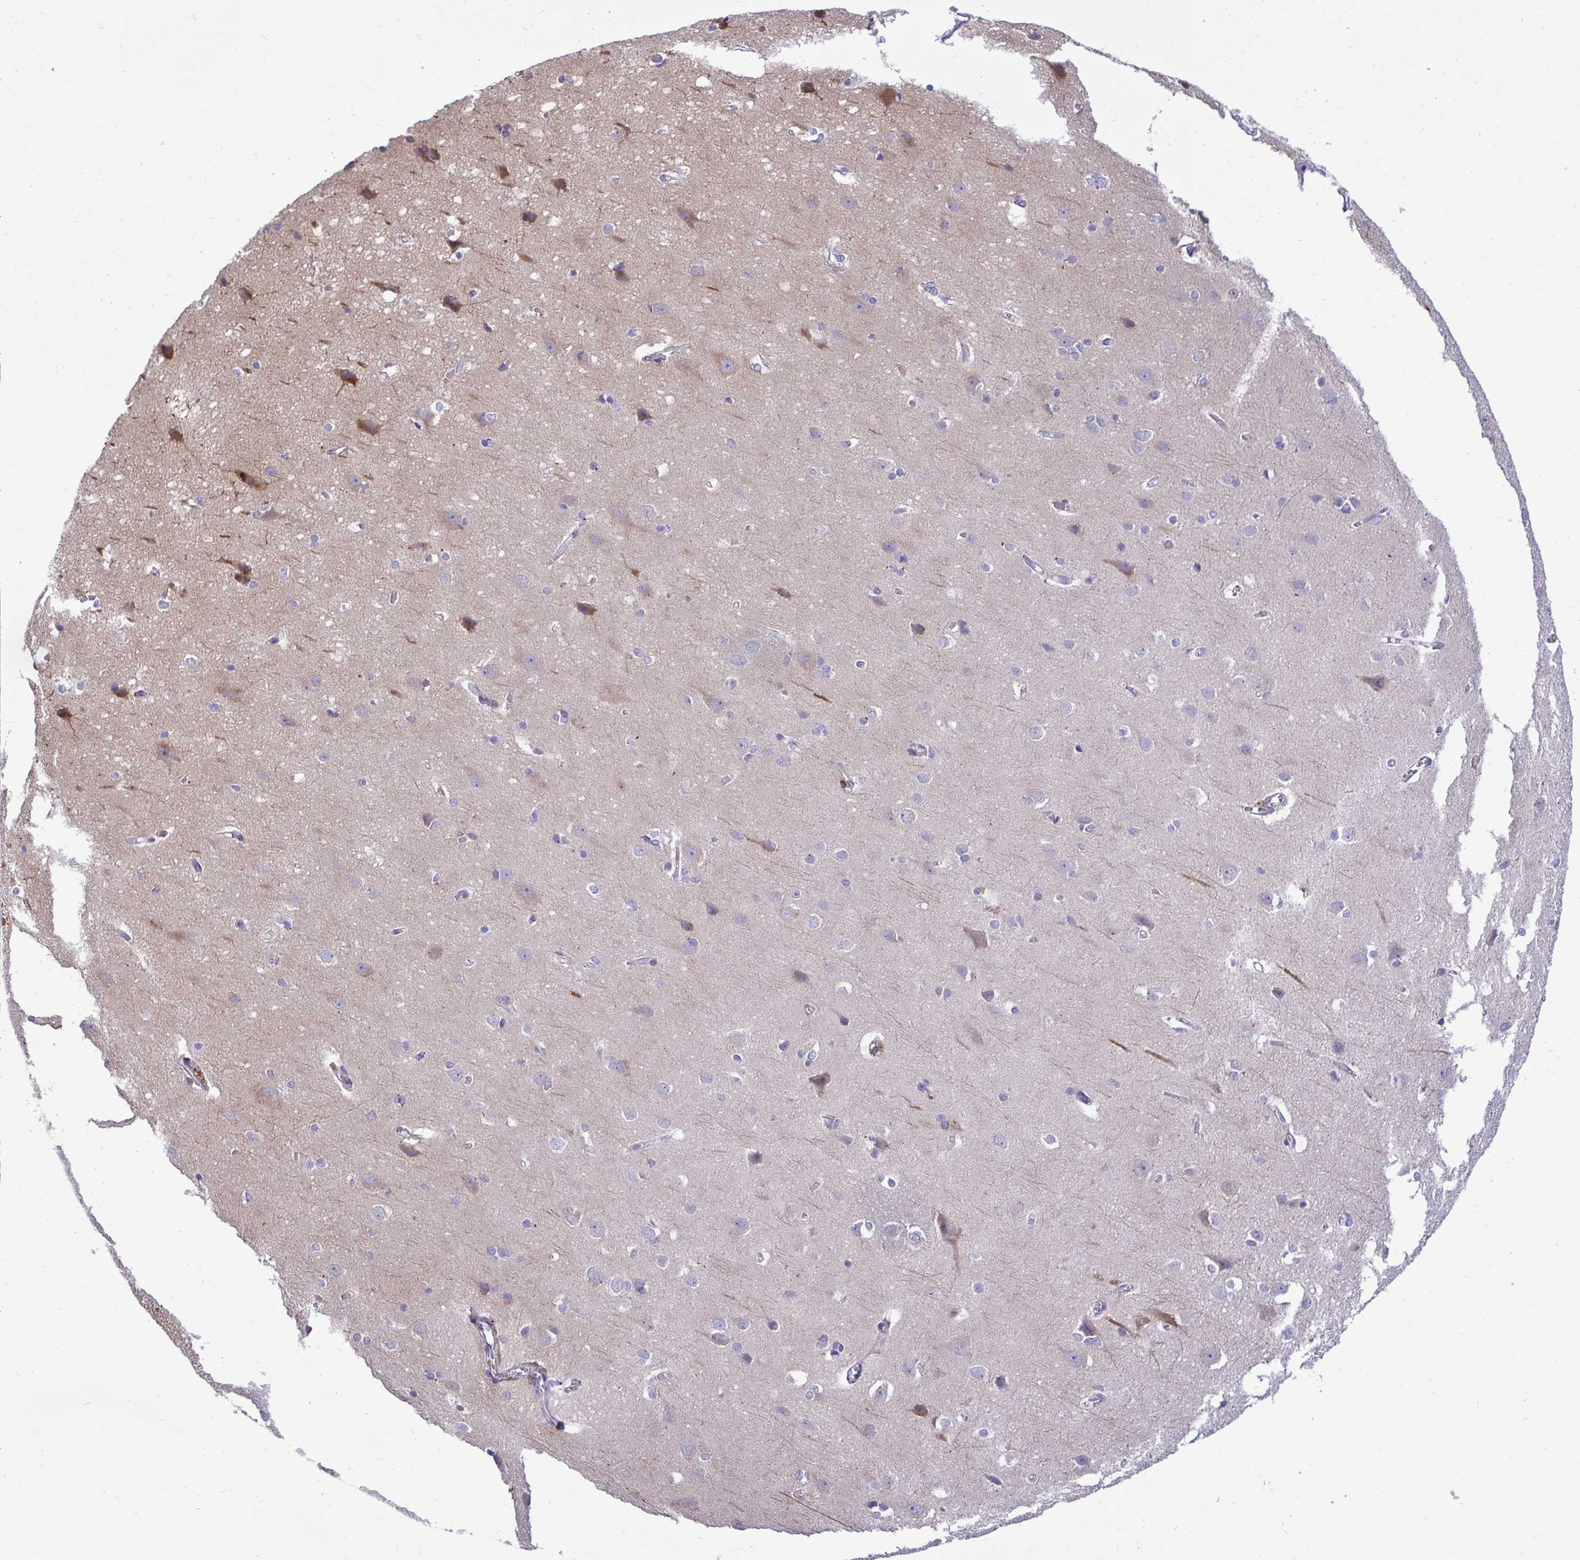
{"staining": {"intensity": "negative", "quantity": "none", "location": "none"}, "tissue": "cerebral cortex", "cell_type": "Endothelial cells", "image_type": "normal", "snomed": [{"axis": "morphology", "description": "Normal tissue, NOS"}, {"axis": "topography", "description": "Cerebral cortex"}], "caption": "Immunohistochemical staining of unremarkable cerebral cortex displays no significant positivity in endothelial cells.", "gene": "MRPS16", "patient": {"sex": "male", "age": 37}}